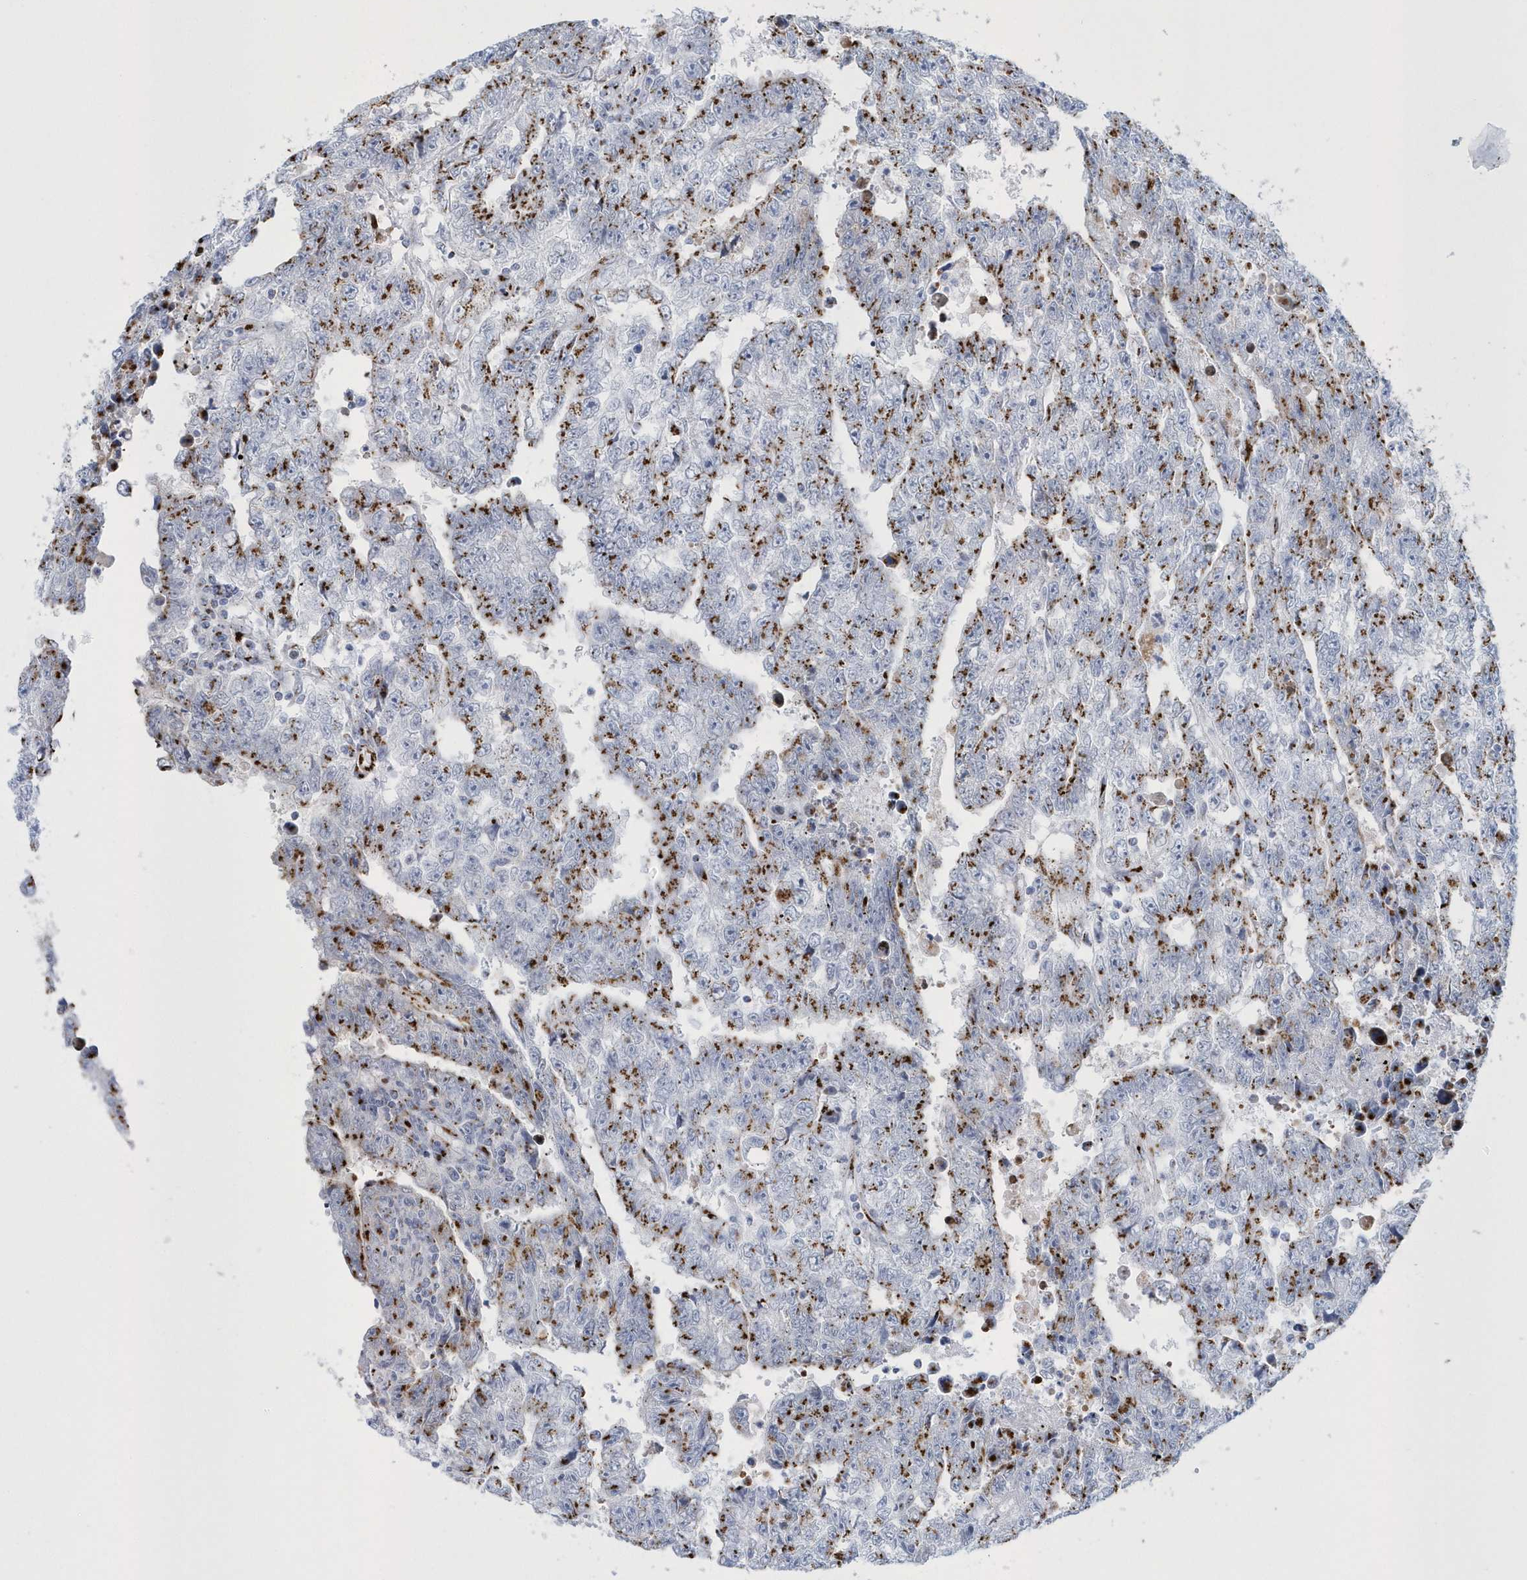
{"staining": {"intensity": "moderate", "quantity": ">75%", "location": "cytoplasmic/membranous"}, "tissue": "testis cancer", "cell_type": "Tumor cells", "image_type": "cancer", "snomed": [{"axis": "morphology", "description": "Carcinoma, Embryonal, NOS"}, {"axis": "topography", "description": "Testis"}], "caption": "Testis cancer (embryonal carcinoma) tissue shows moderate cytoplasmic/membranous staining in about >75% of tumor cells, visualized by immunohistochemistry.", "gene": "SLX9", "patient": {"sex": "male", "age": 25}}